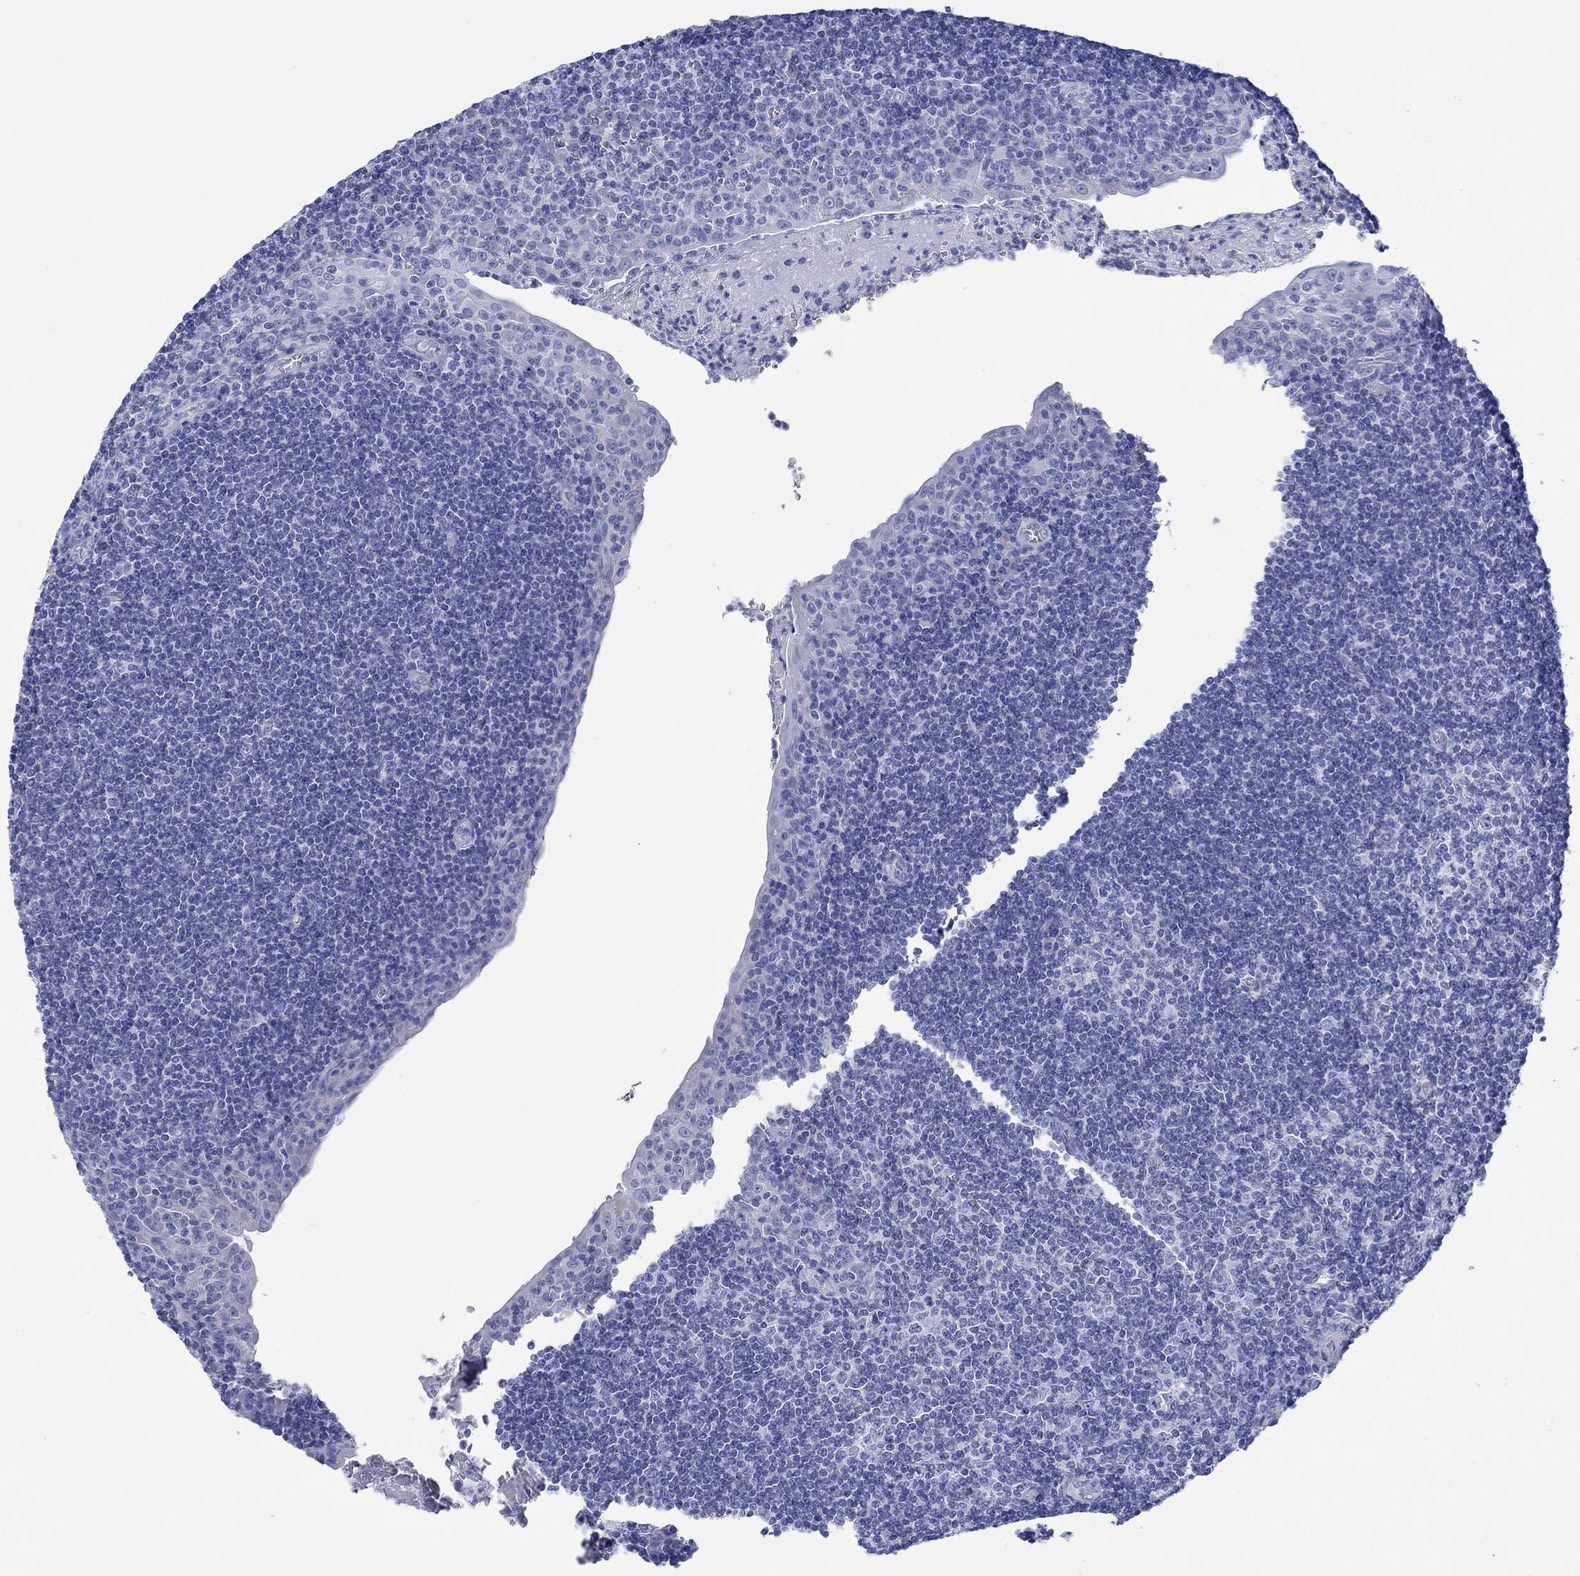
{"staining": {"intensity": "negative", "quantity": "none", "location": "none"}, "tissue": "tonsil", "cell_type": "Germinal center cells", "image_type": "normal", "snomed": [{"axis": "morphology", "description": "Normal tissue, NOS"}, {"axis": "morphology", "description": "Inflammation, NOS"}, {"axis": "topography", "description": "Tonsil"}], "caption": "The IHC image has no significant staining in germinal center cells of tonsil. The staining was performed using DAB (3,3'-diaminobenzidine) to visualize the protein expression in brown, while the nuclei were stained in blue with hematoxylin (Magnification: 20x).", "gene": "CPLX1", "patient": {"sex": "female", "age": 31}}